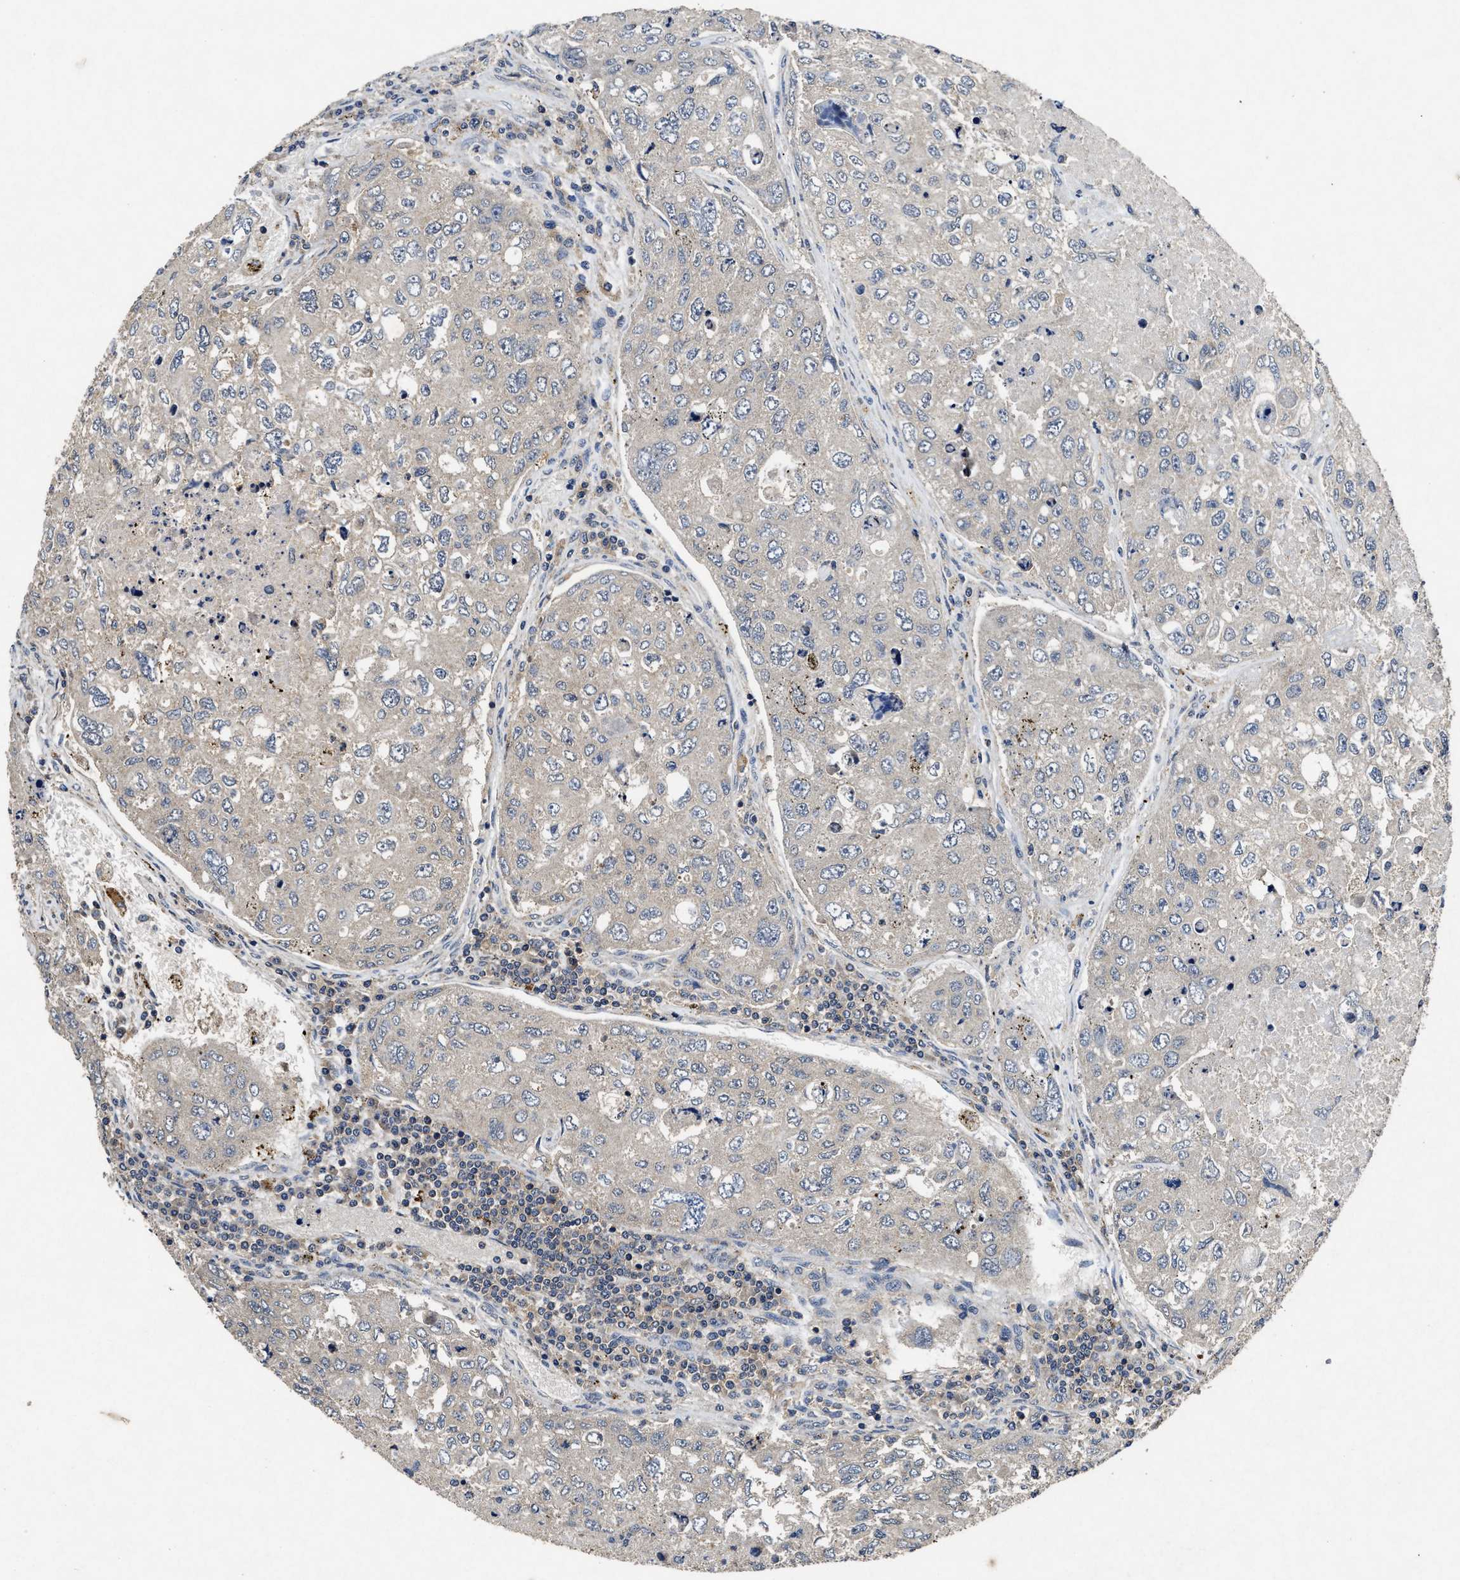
{"staining": {"intensity": "weak", "quantity": "<25%", "location": "cytoplasmic/membranous"}, "tissue": "urothelial cancer", "cell_type": "Tumor cells", "image_type": "cancer", "snomed": [{"axis": "morphology", "description": "Urothelial carcinoma, High grade"}, {"axis": "topography", "description": "Lymph node"}, {"axis": "topography", "description": "Urinary bladder"}], "caption": "The immunohistochemistry micrograph has no significant expression in tumor cells of urothelial carcinoma (high-grade) tissue.", "gene": "PDAP1", "patient": {"sex": "male", "age": 51}}